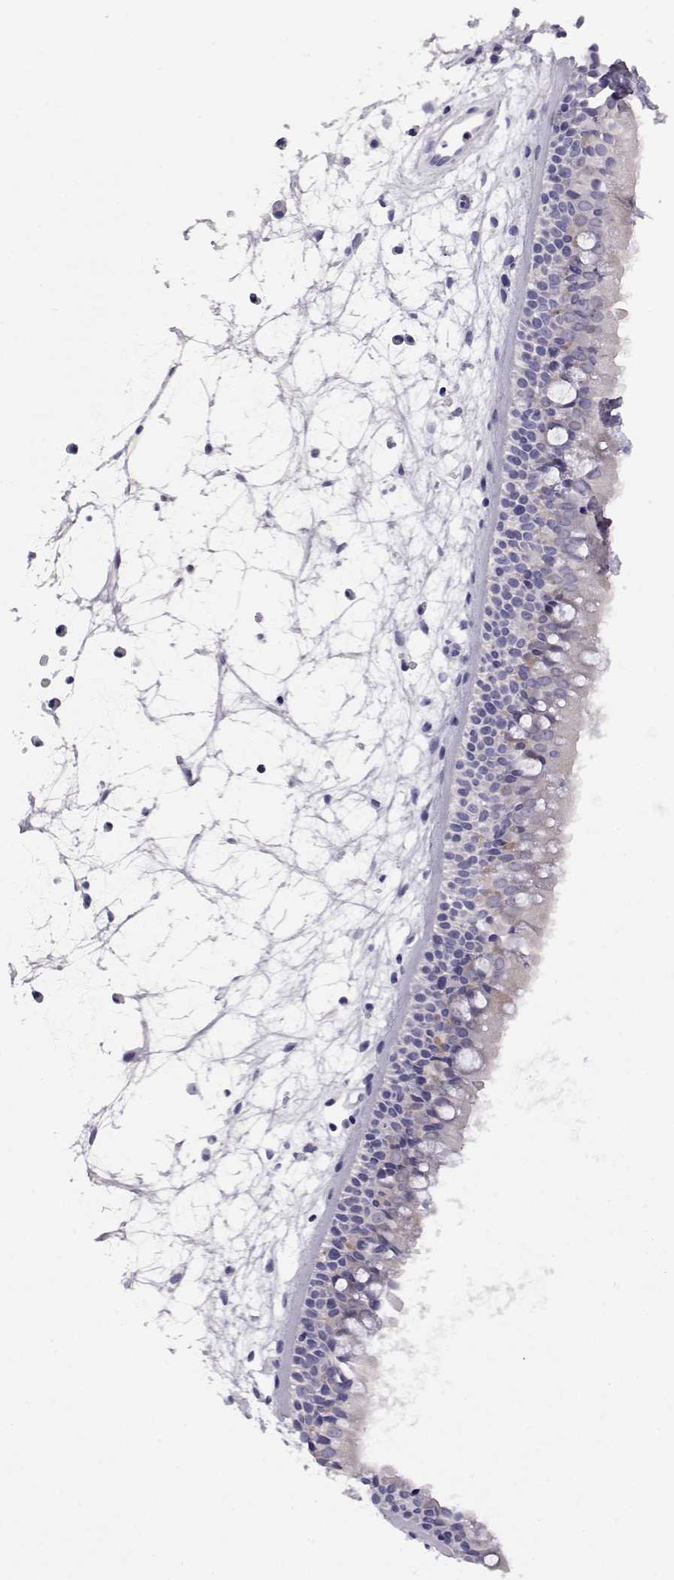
{"staining": {"intensity": "negative", "quantity": "none", "location": "none"}, "tissue": "nasopharynx", "cell_type": "Respiratory epithelial cells", "image_type": "normal", "snomed": [{"axis": "morphology", "description": "Normal tissue, NOS"}, {"axis": "topography", "description": "Nasopharynx"}], "caption": "Human nasopharynx stained for a protein using IHC demonstrates no staining in respiratory epithelial cells.", "gene": "VGF", "patient": {"sex": "female", "age": 68}}